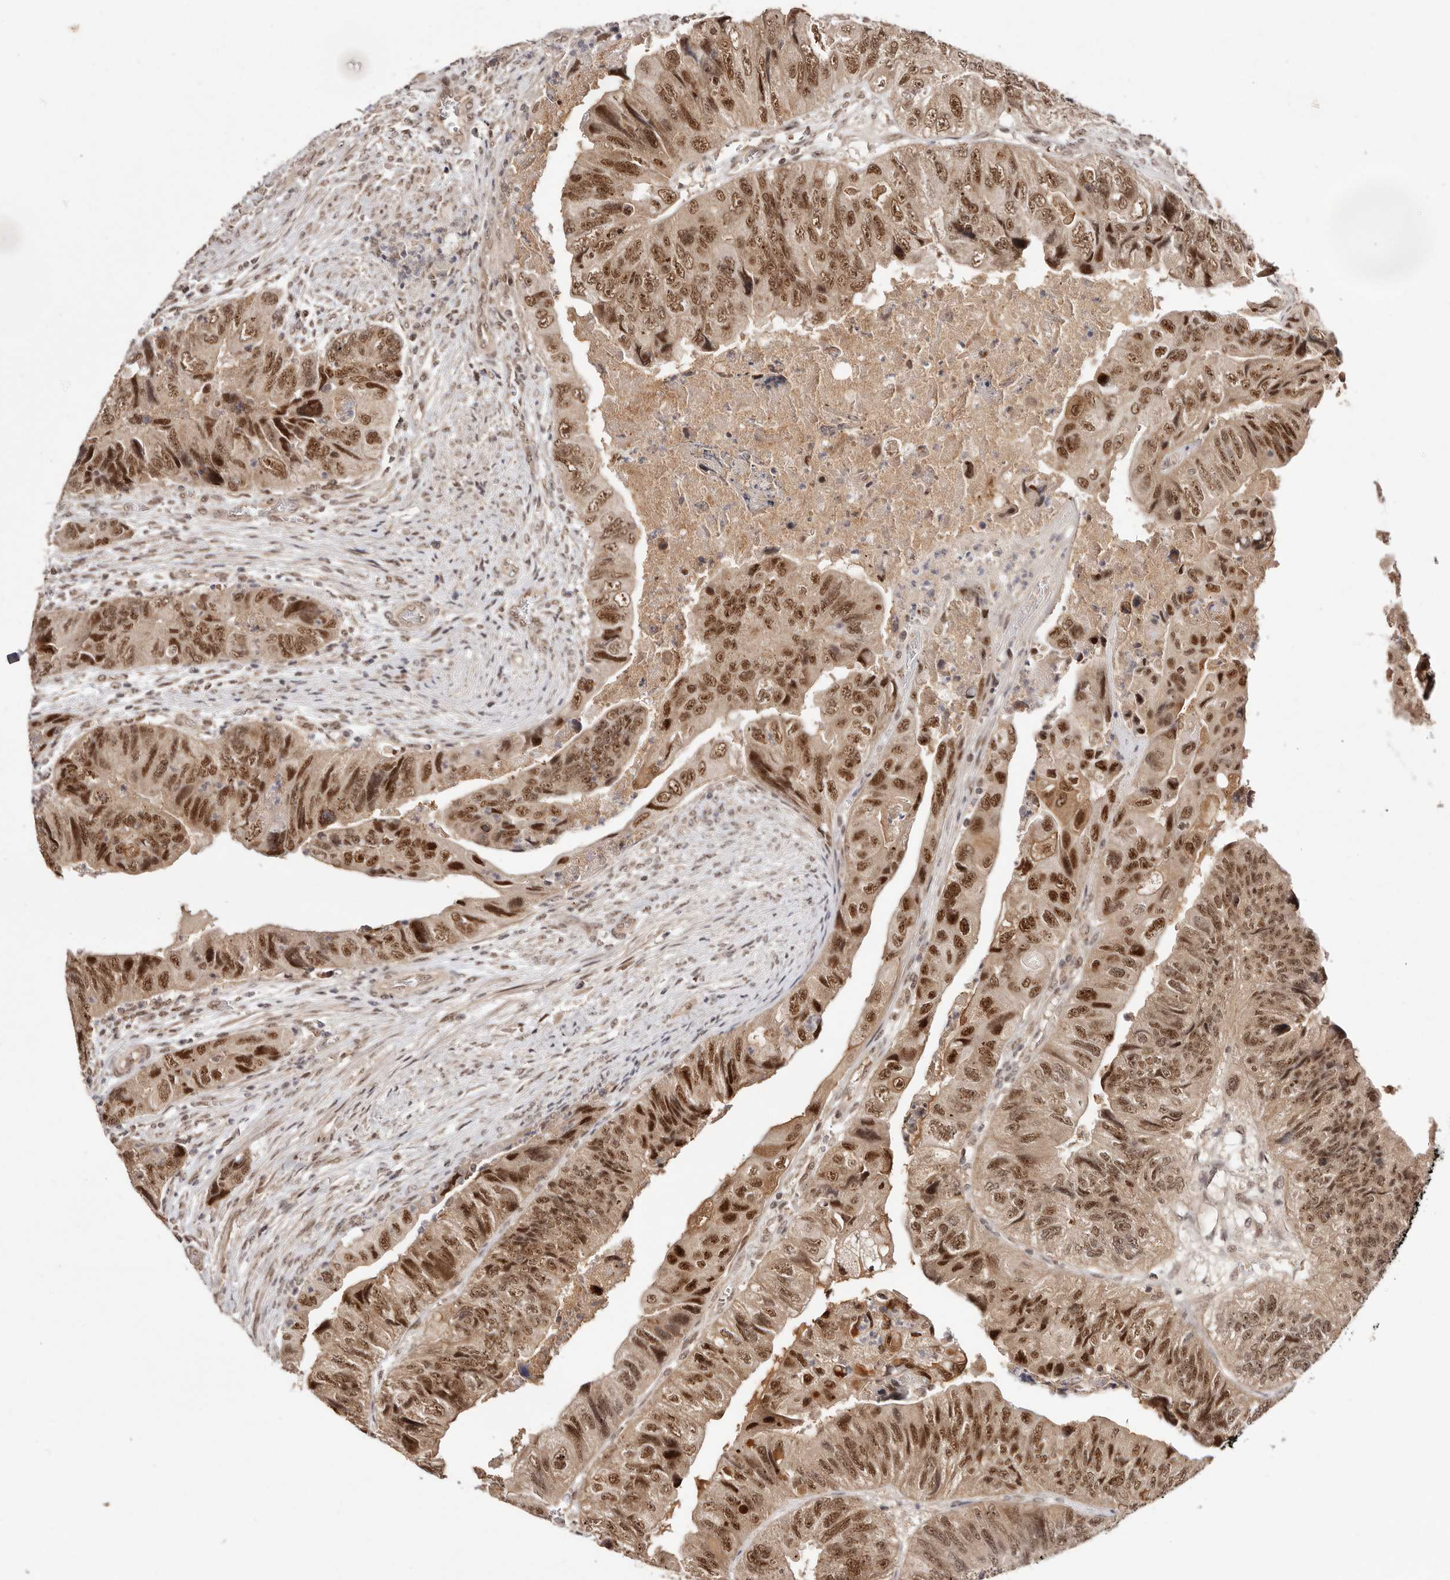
{"staining": {"intensity": "moderate", "quantity": ">75%", "location": "nuclear"}, "tissue": "colorectal cancer", "cell_type": "Tumor cells", "image_type": "cancer", "snomed": [{"axis": "morphology", "description": "Adenocarcinoma, NOS"}, {"axis": "topography", "description": "Rectum"}], "caption": "IHC (DAB (3,3'-diaminobenzidine)) staining of colorectal cancer exhibits moderate nuclear protein staining in approximately >75% of tumor cells.", "gene": "MED8", "patient": {"sex": "male", "age": 63}}